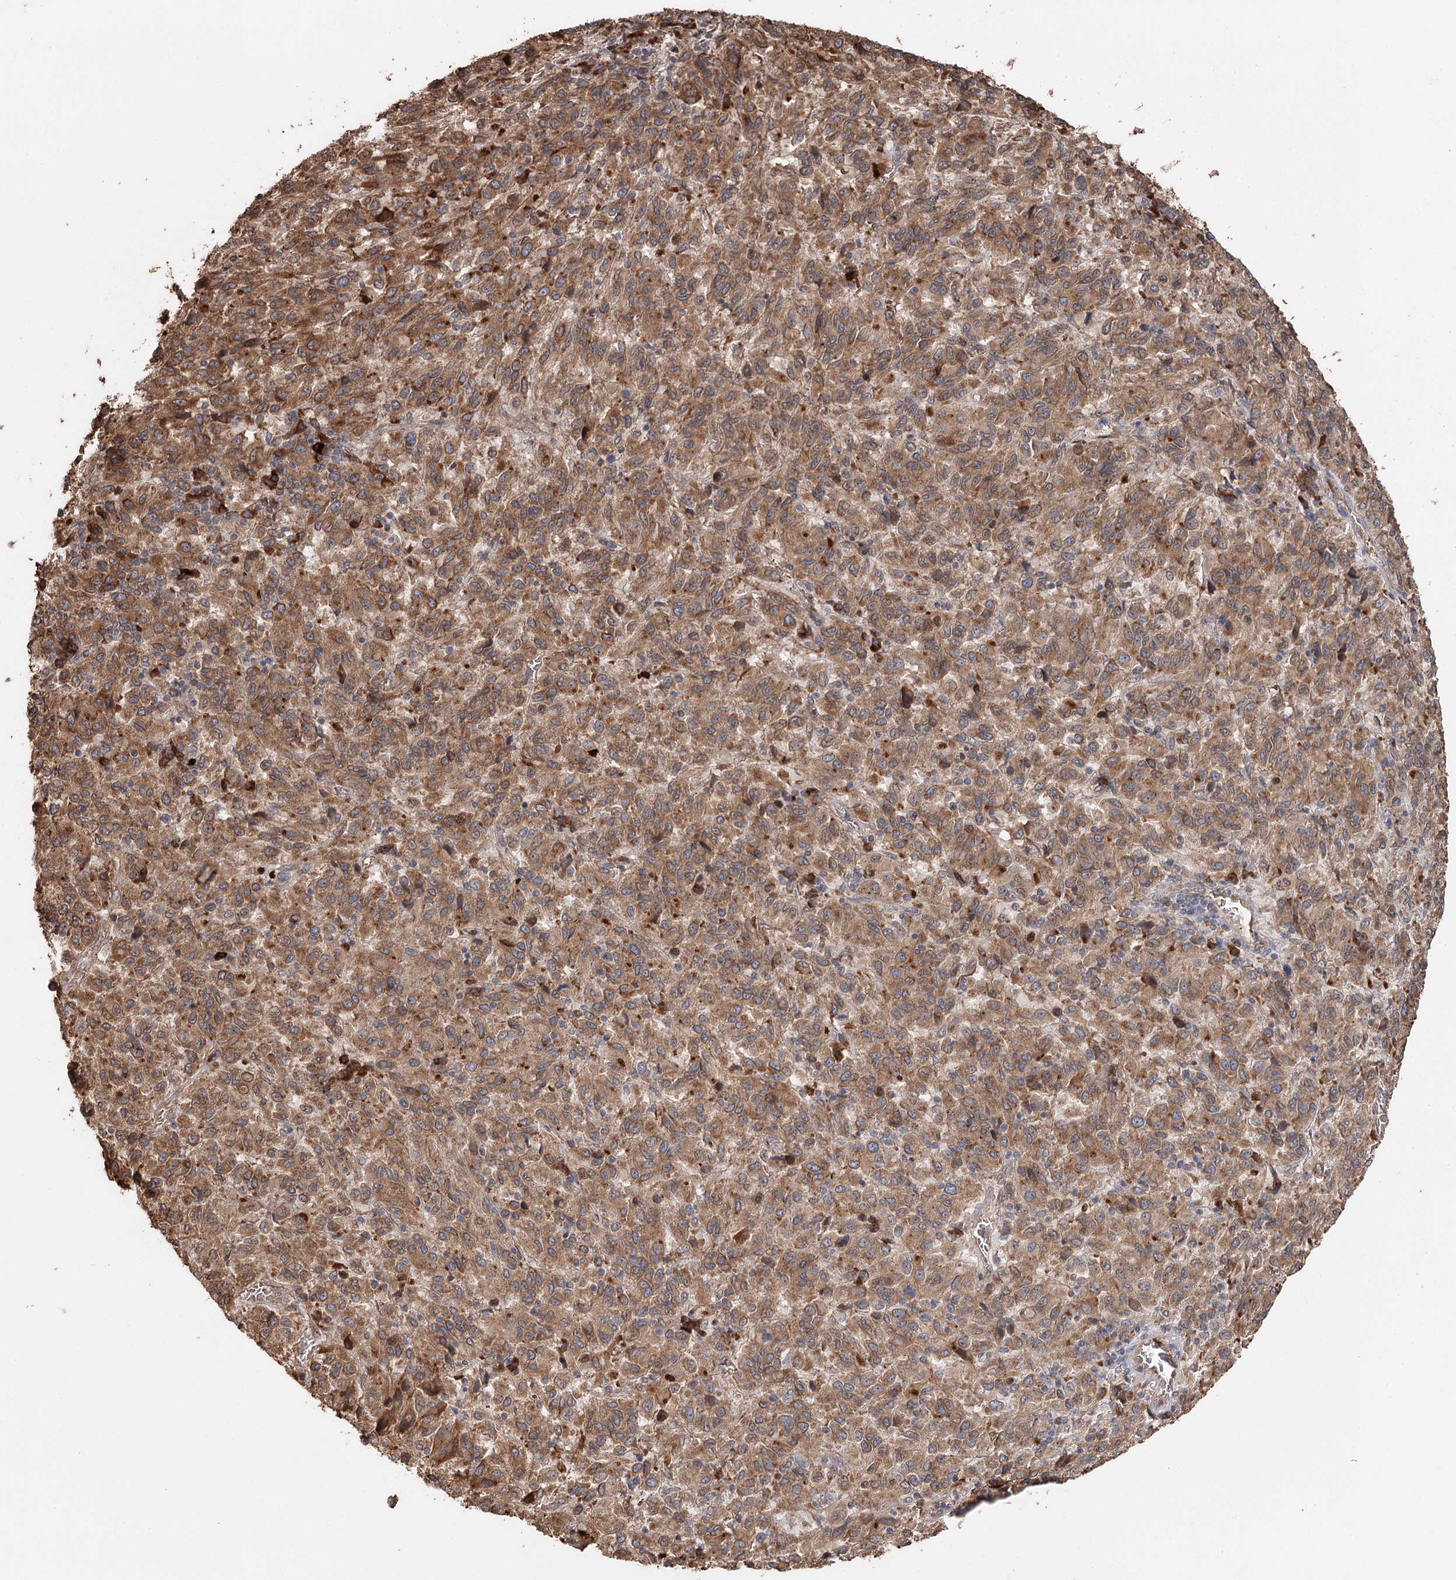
{"staining": {"intensity": "moderate", "quantity": ">75%", "location": "cytoplasmic/membranous"}, "tissue": "melanoma", "cell_type": "Tumor cells", "image_type": "cancer", "snomed": [{"axis": "morphology", "description": "Malignant melanoma, Metastatic site"}, {"axis": "topography", "description": "Lung"}], "caption": "Melanoma tissue shows moderate cytoplasmic/membranous expression in approximately >75% of tumor cells", "gene": "SYVN1", "patient": {"sex": "male", "age": 64}}